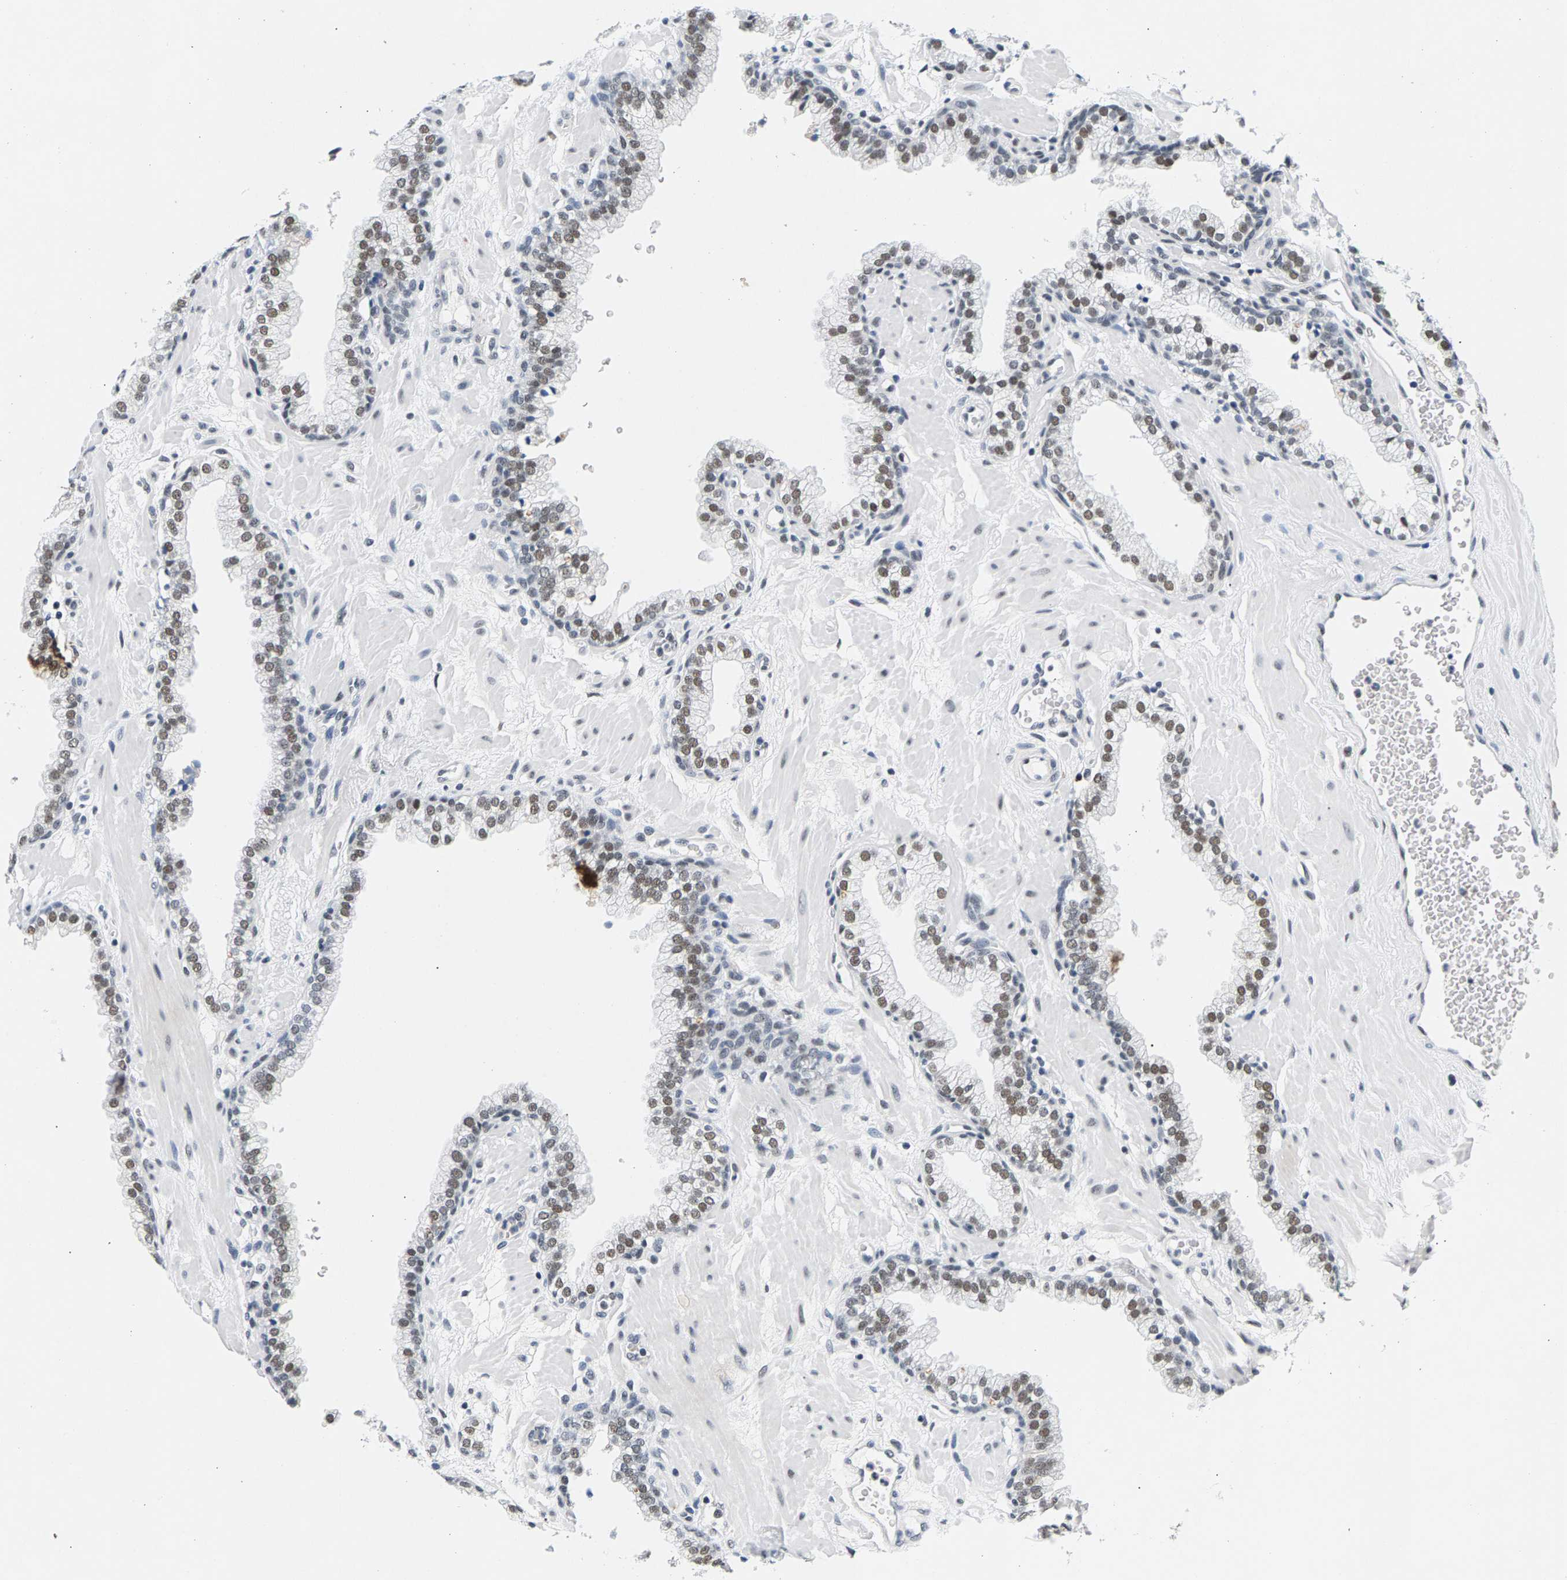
{"staining": {"intensity": "moderate", "quantity": "25%-75%", "location": "nuclear"}, "tissue": "prostate", "cell_type": "Glandular cells", "image_type": "normal", "snomed": [{"axis": "morphology", "description": "Normal tissue, NOS"}, {"axis": "morphology", "description": "Urothelial carcinoma, Low grade"}, {"axis": "topography", "description": "Urinary bladder"}, {"axis": "topography", "description": "Prostate"}], "caption": "Immunohistochemistry photomicrograph of benign human prostate stained for a protein (brown), which displays medium levels of moderate nuclear staining in about 25%-75% of glandular cells.", "gene": "ATF2", "patient": {"sex": "male", "age": 60}}